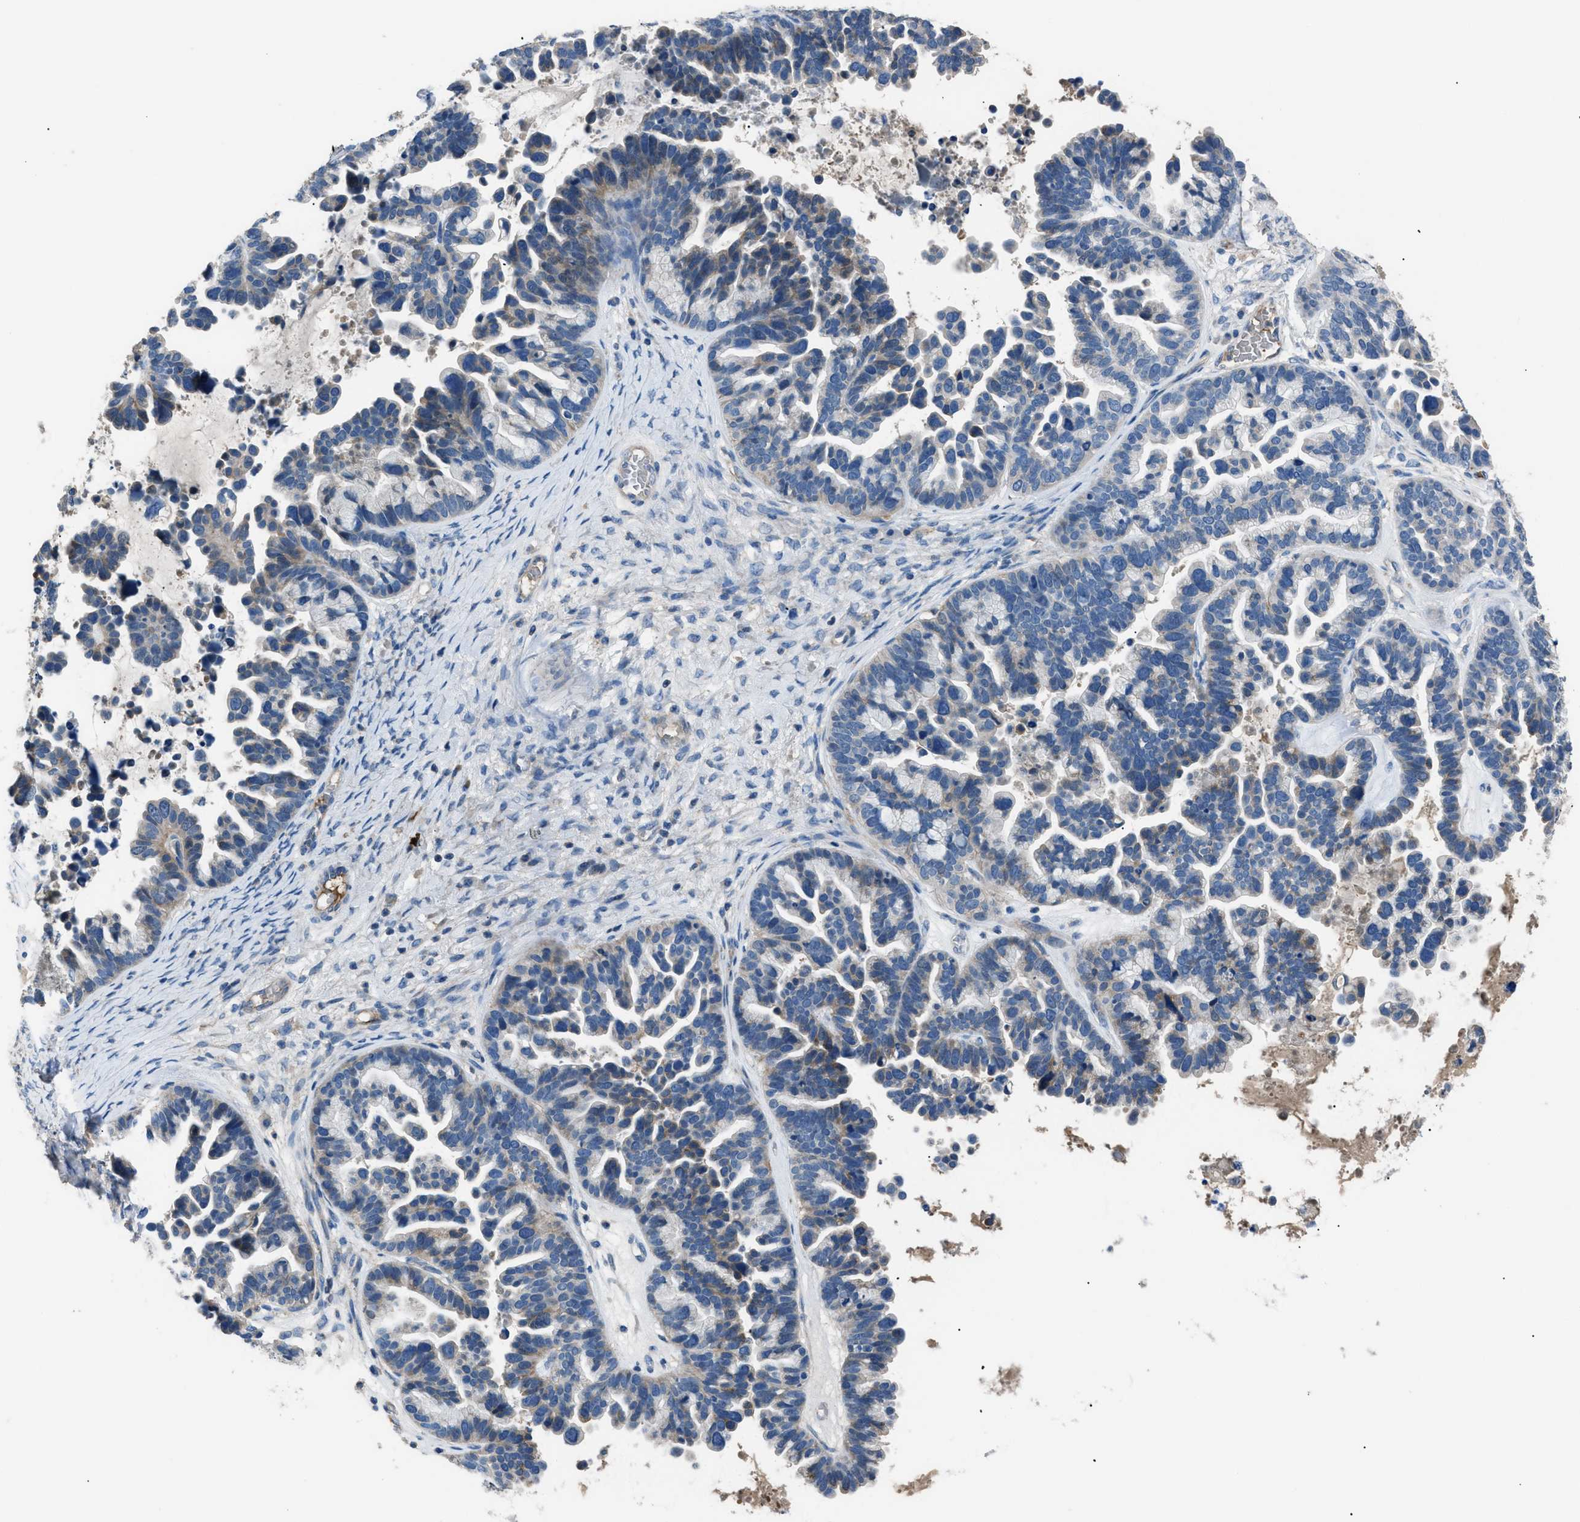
{"staining": {"intensity": "weak", "quantity": "25%-75%", "location": "cytoplasmic/membranous"}, "tissue": "ovarian cancer", "cell_type": "Tumor cells", "image_type": "cancer", "snomed": [{"axis": "morphology", "description": "Cystadenocarcinoma, serous, NOS"}, {"axis": "topography", "description": "Ovary"}], "caption": "Human ovarian serous cystadenocarcinoma stained with a protein marker displays weak staining in tumor cells.", "gene": "SGCZ", "patient": {"sex": "female", "age": 56}}